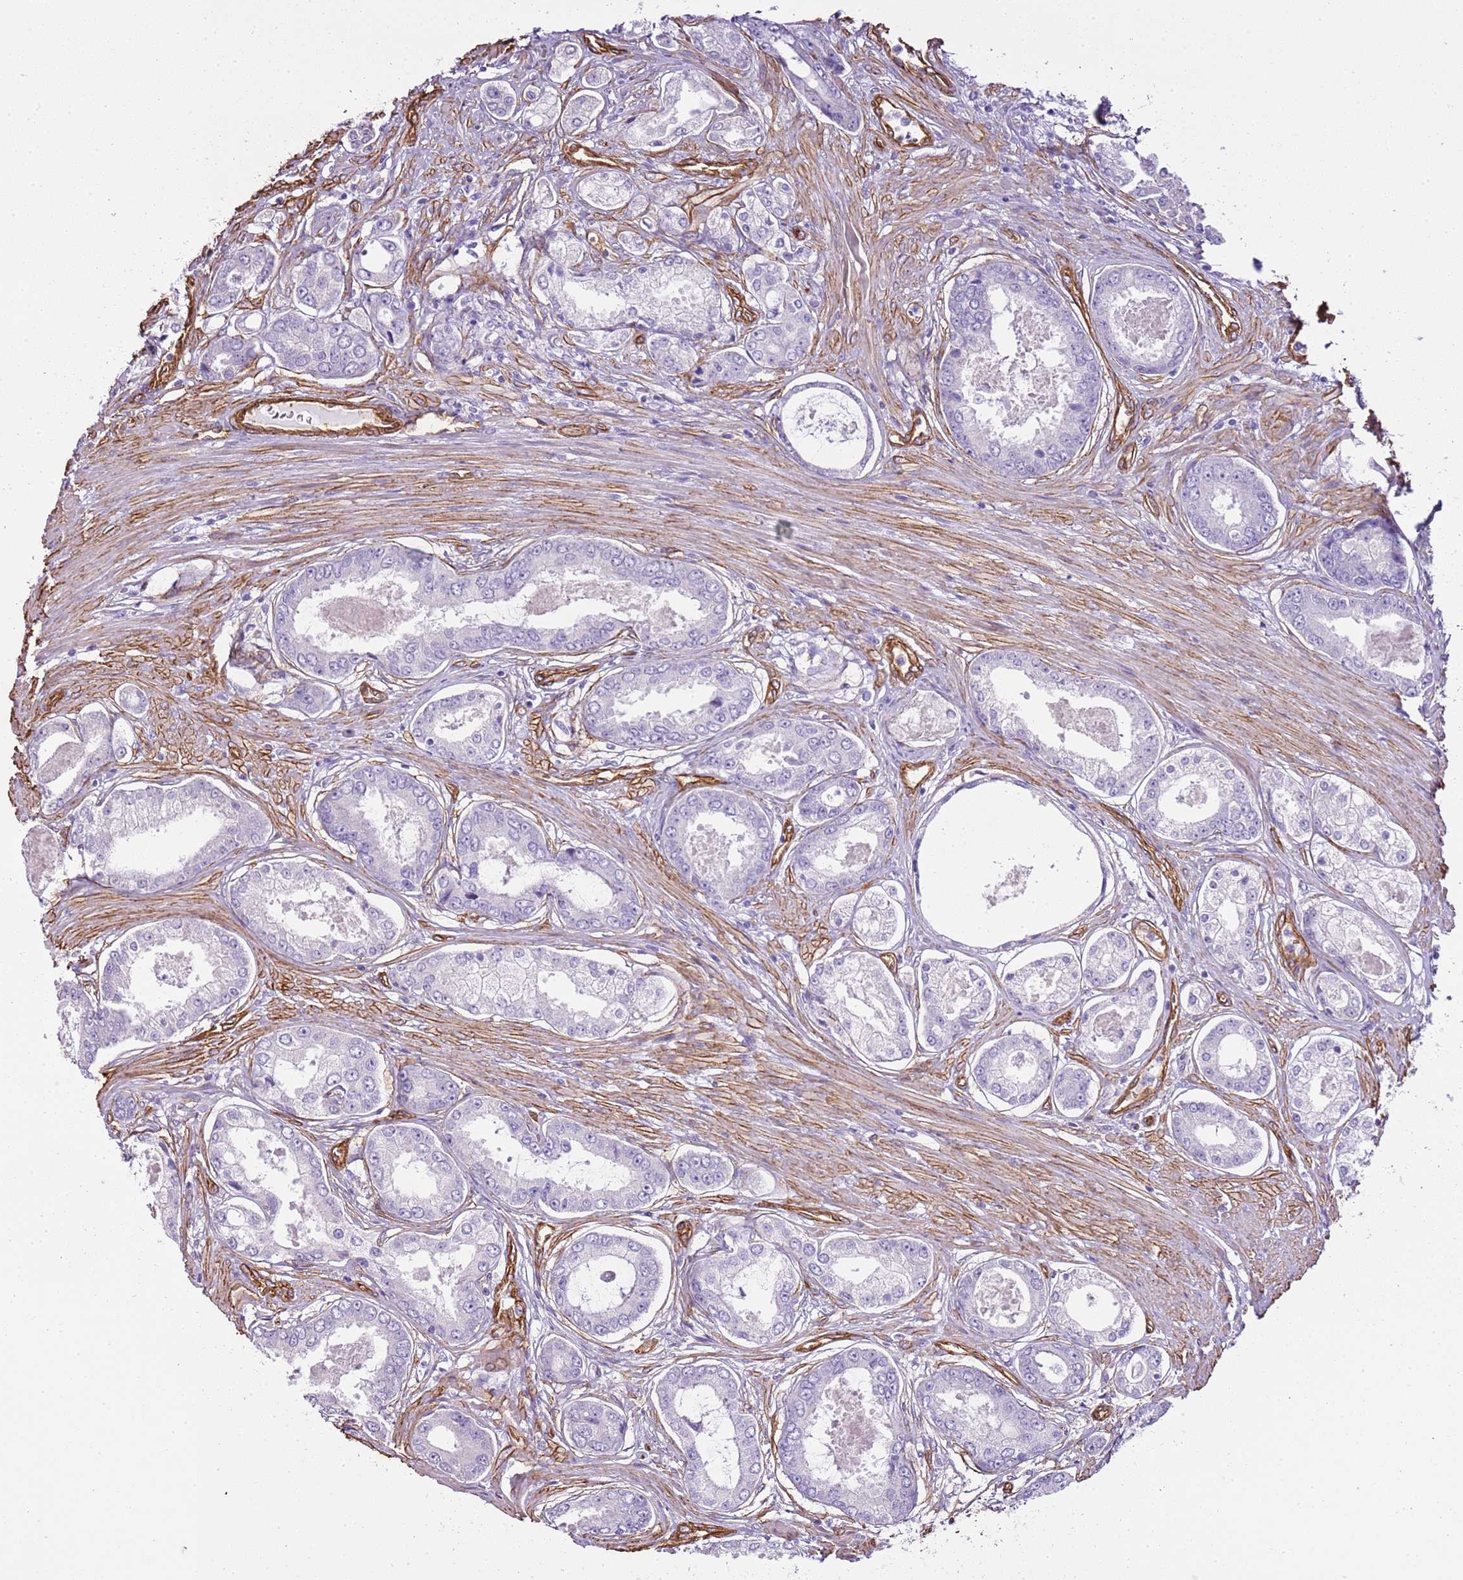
{"staining": {"intensity": "negative", "quantity": "none", "location": "none"}, "tissue": "prostate cancer", "cell_type": "Tumor cells", "image_type": "cancer", "snomed": [{"axis": "morphology", "description": "Adenocarcinoma, Low grade"}, {"axis": "topography", "description": "Prostate"}], "caption": "Immunohistochemical staining of prostate adenocarcinoma (low-grade) reveals no significant staining in tumor cells. The staining was performed using DAB (3,3'-diaminobenzidine) to visualize the protein expression in brown, while the nuclei were stained in blue with hematoxylin (Magnification: 20x).", "gene": "CTDSPL", "patient": {"sex": "male", "age": 68}}